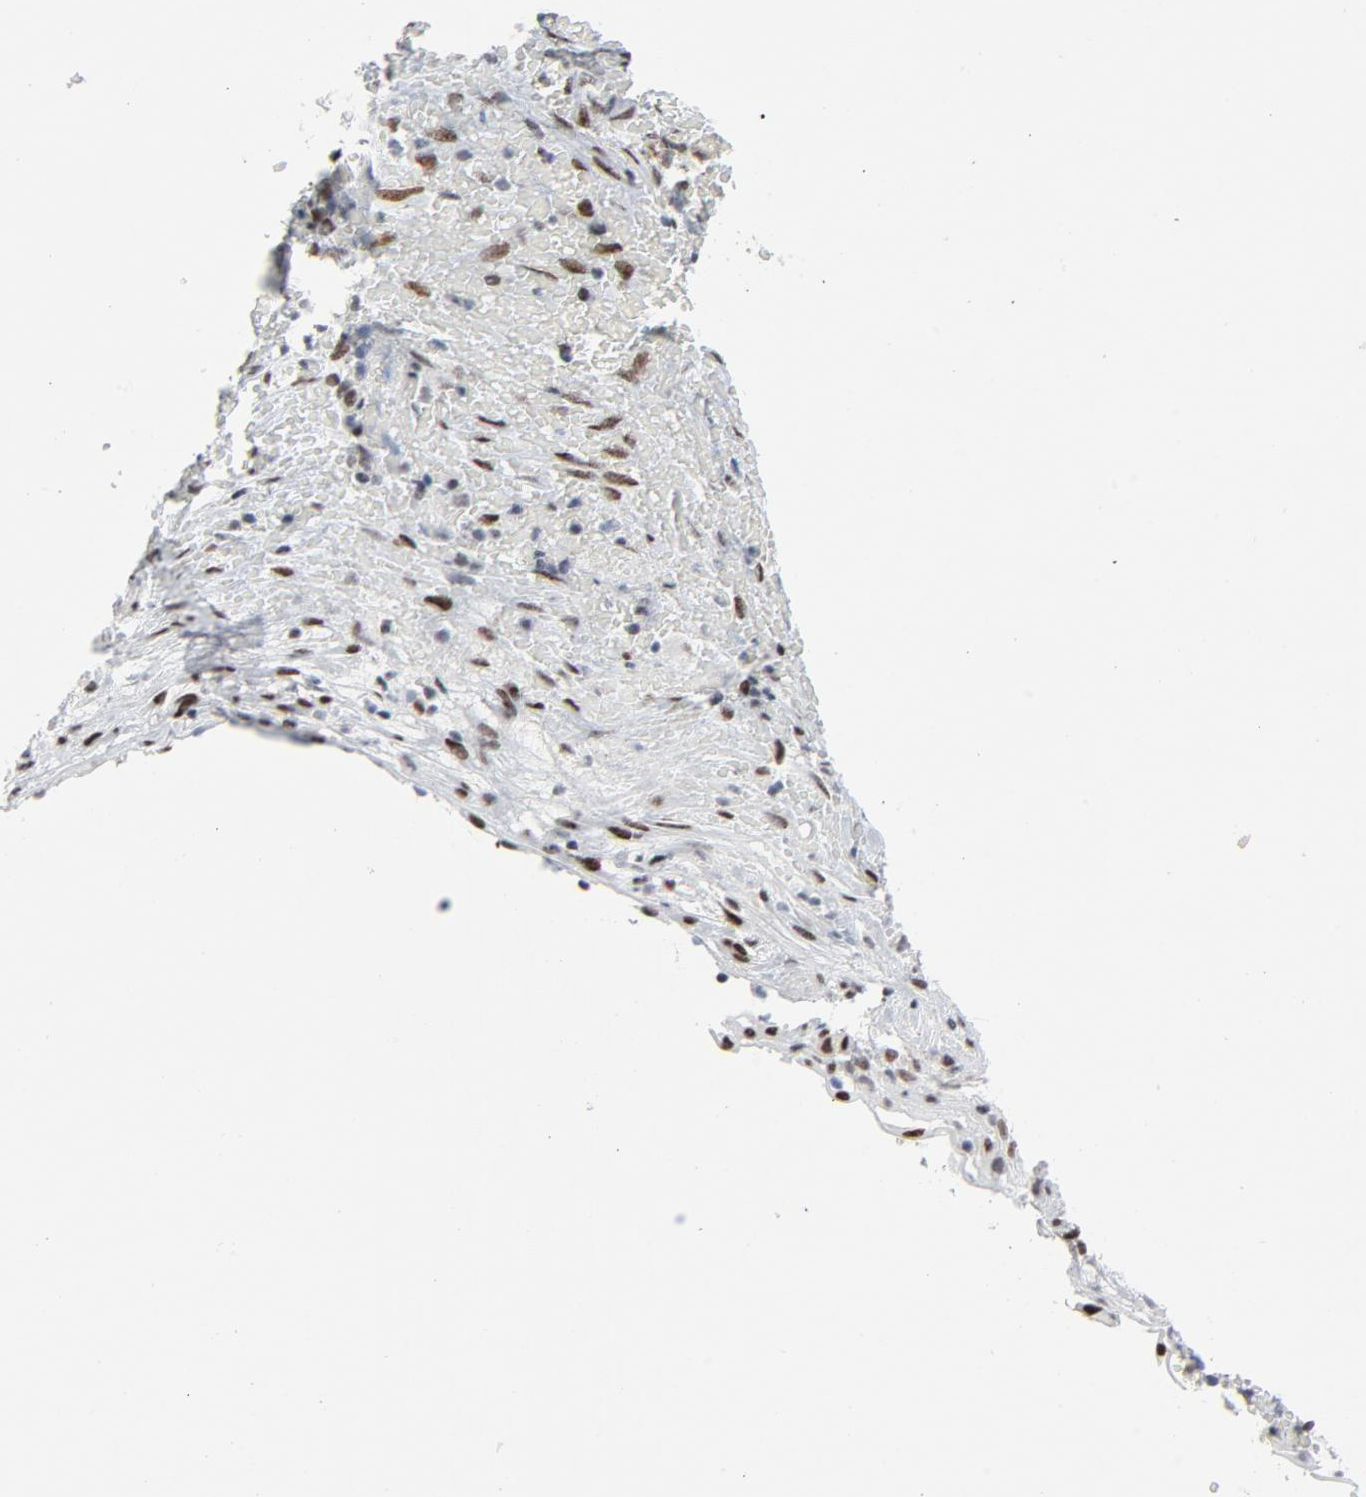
{"staining": {"intensity": "strong", "quantity": ">75%", "location": "nuclear"}, "tissue": "cervical cancer", "cell_type": "Tumor cells", "image_type": "cancer", "snomed": [{"axis": "morphology", "description": "Normal tissue, NOS"}, {"axis": "morphology", "description": "Squamous cell carcinoma, NOS"}, {"axis": "topography", "description": "Cervix"}], "caption": "Cervical cancer stained with a protein marker demonstrates strong staining in tumor cells.", "gene": "HSF1", "patient": {"sex": "female", "age": 67}}